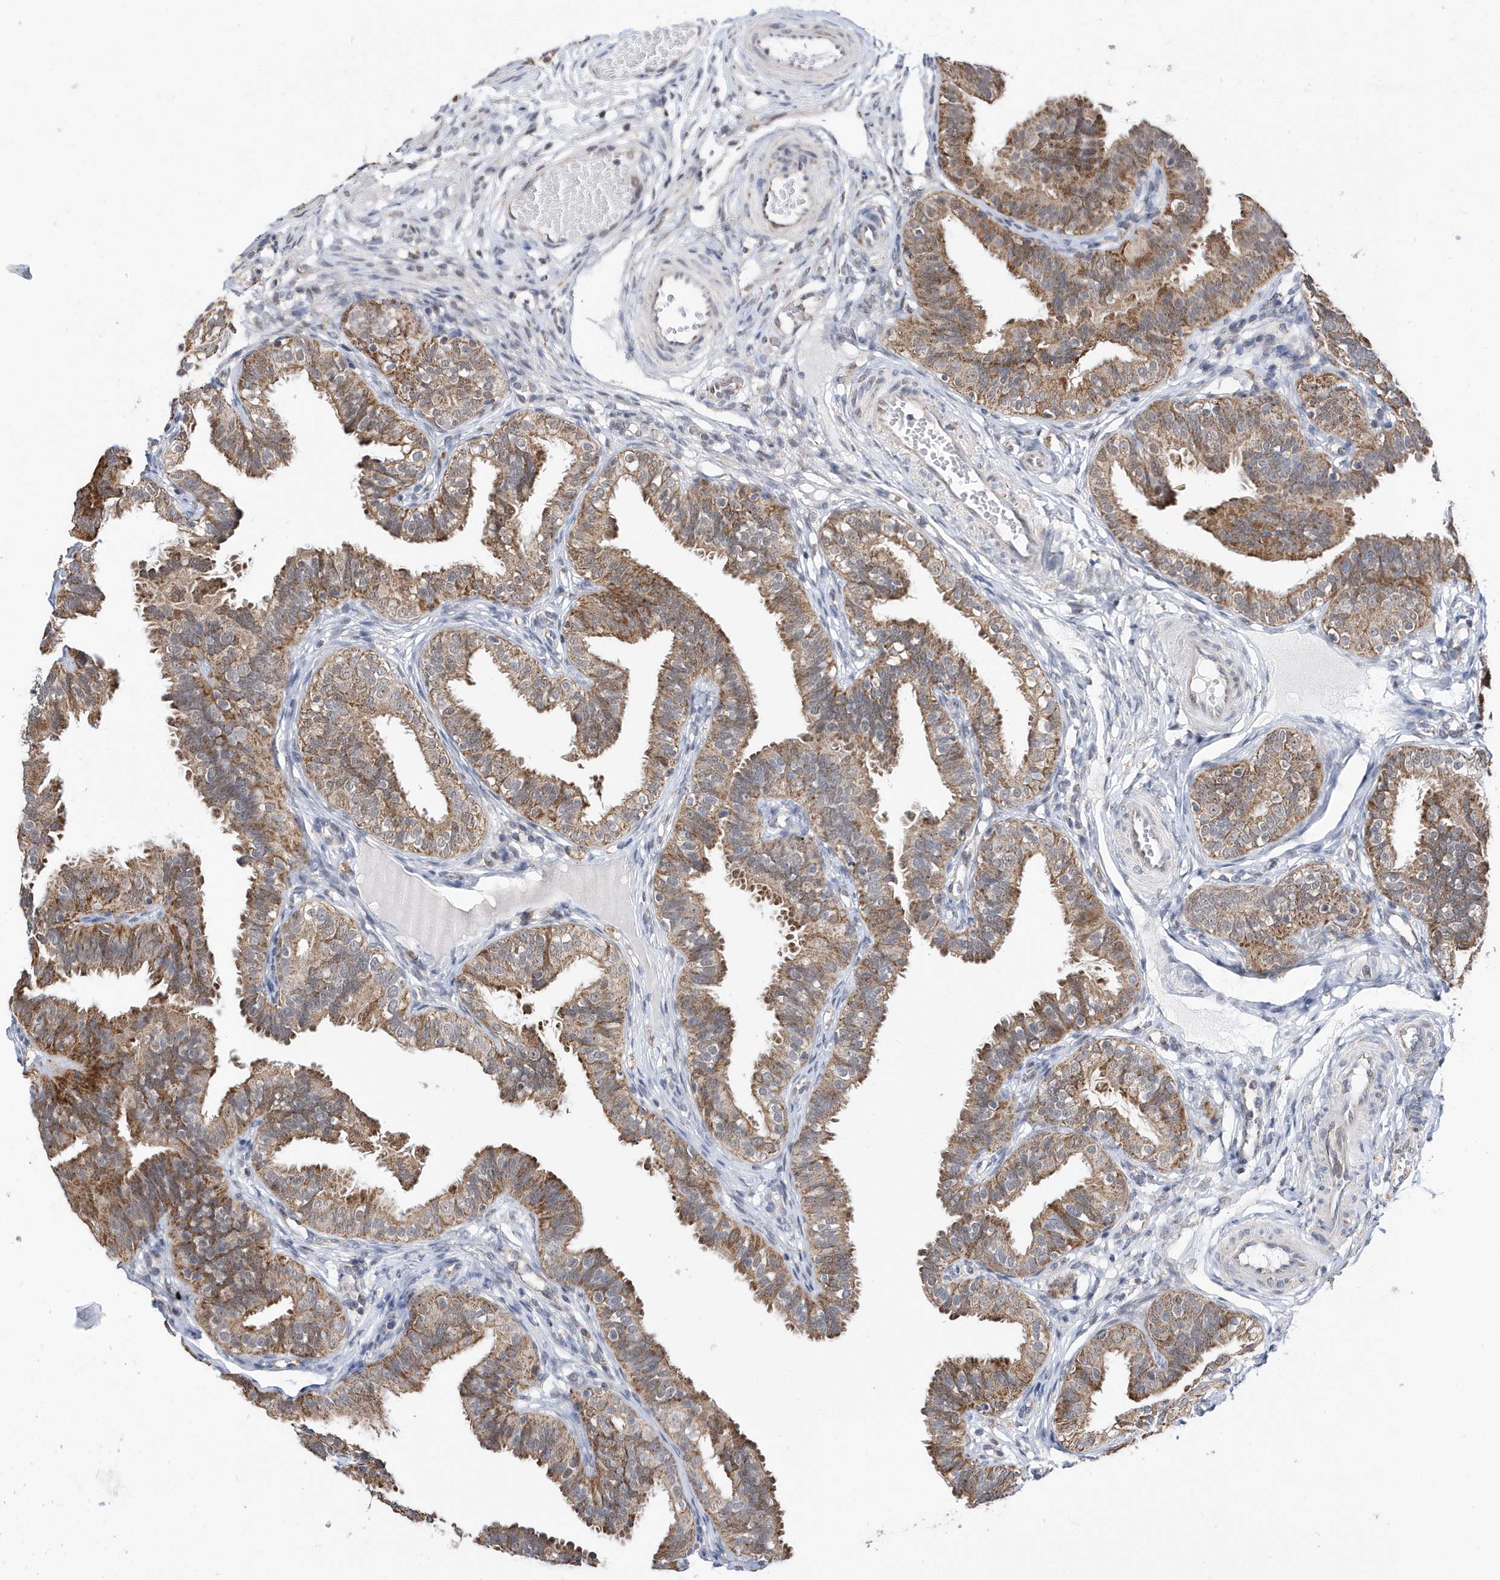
{"staining": {"intensity": "moderate", "quantity": ">75%", "location": "cytoplasmic/membranous"}, "tissue": "fallopian tube", "cell_type": "Glandular cells", "image_type": "normal", "snomed": [{"axis": "morphology", "description": "Normal tissue, NOS"}, {"axis": "topography", "description": "Fallopian tube"}], "caption": "Immunohistochemistry (IHC) micrograph of normal fallopian tube: human fallopian tube stained using immunohistochemistry reveals medium levels of moderate protein expression localized specifically in the cytoplasmic/membranous of glandular cells, appearing as a cytoplasmic/membranous brown color.", "gene": "SPATA5", "patient": {"sex": "female", "age": 35}}